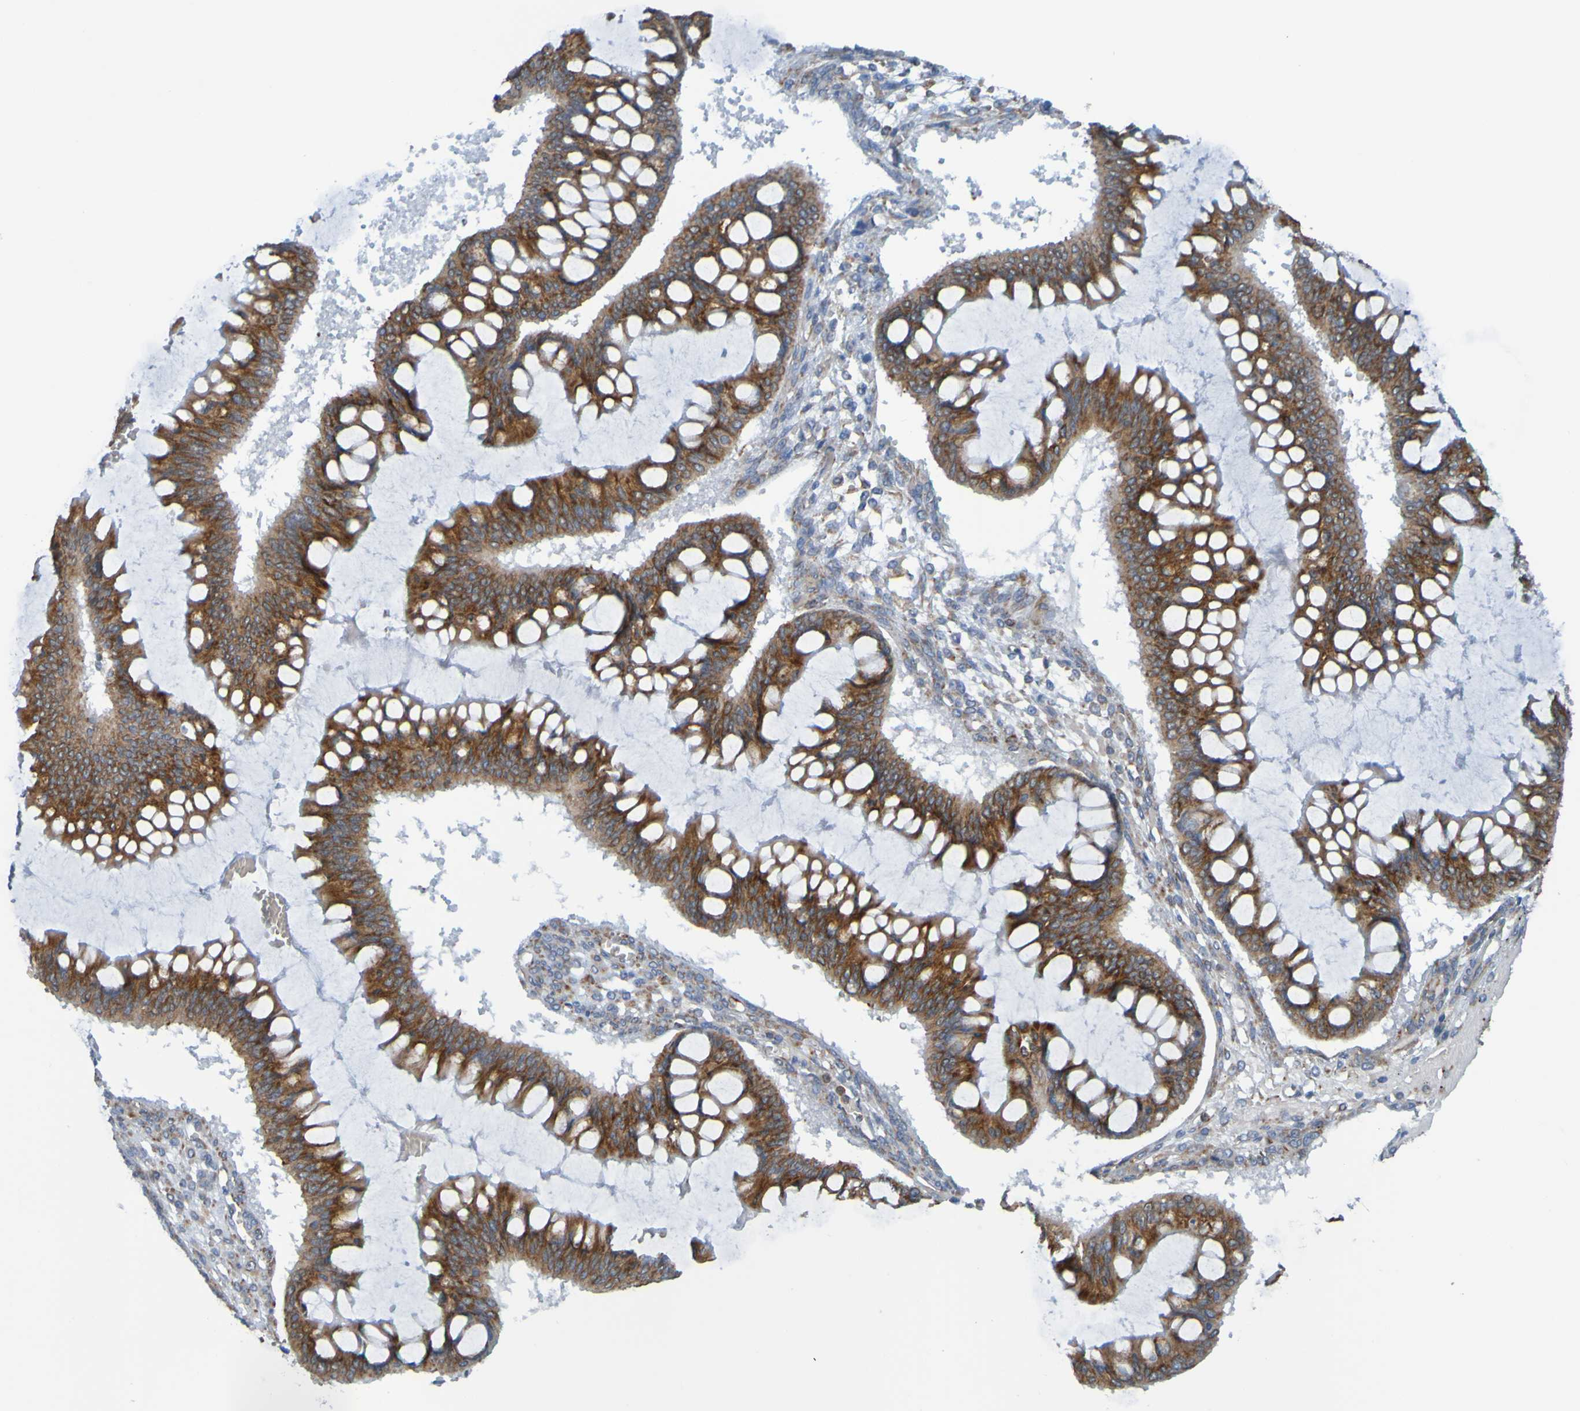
{"staining": {"intensity": "moderate", "quantity": ">75%", "location": "cytoplasmic/membranous"}, "tissue": "ovarian cancer", "cell_type": "Tumor cells", "image_type": "cancer", "snomed": [{"axis": "morphology", "description": "Cystadenocarcinoma, mucinous, NOS"}, {"axis": "topography", "description": "Ovary"}], "caption": "Protein expression analysis of ovarian cancer exhibits moderate cytoplasmic/membranous positivity in about >75% of tumor cells. The staining was performed using DAB (3,3'-diaminobenzidine) to visualize the protein expression in brown, while the nuclei were stained in blue with hematoxylin (Magnification: 20x).", "gene": "SSR1", "patient": {"sex": "female", "age": 73}}